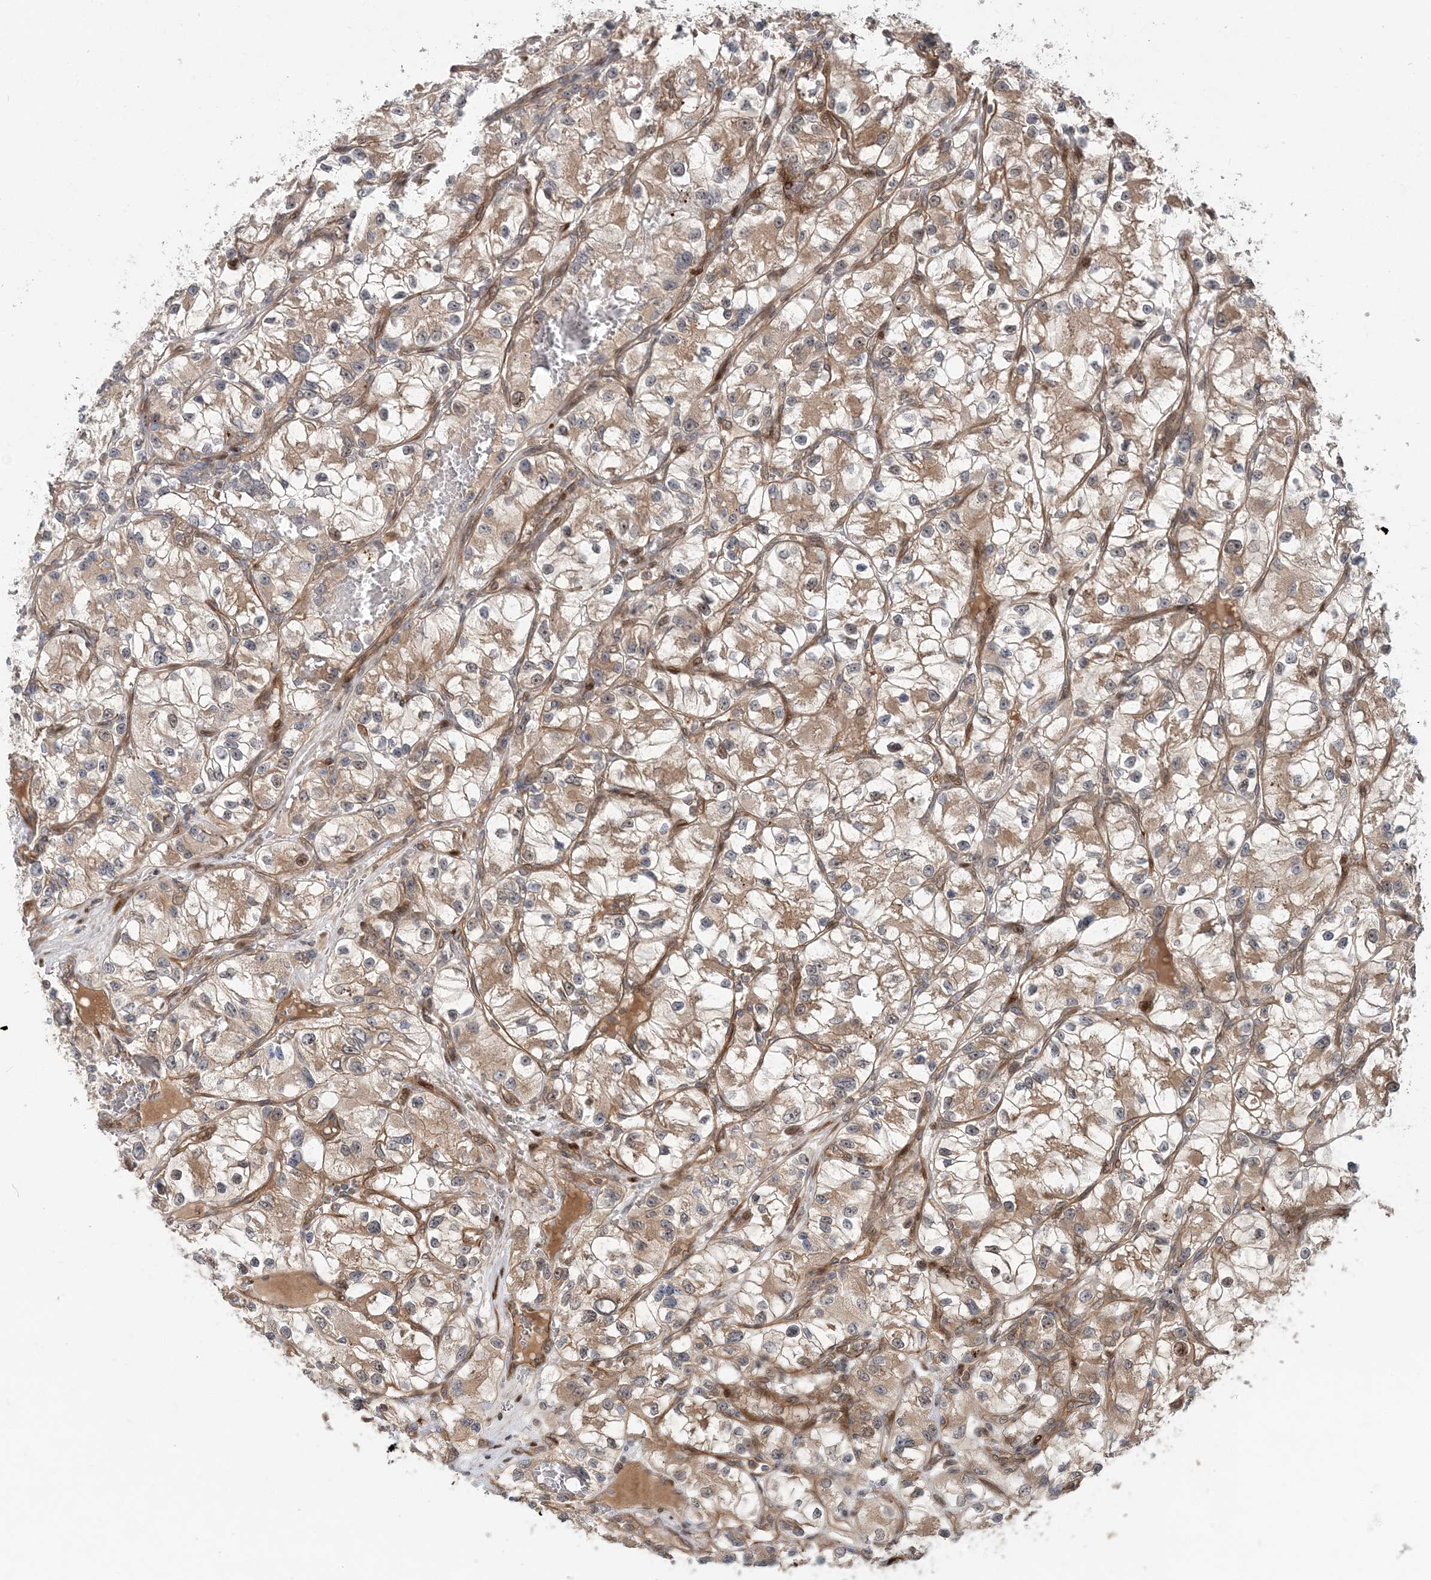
{"staining": {"intensity": "moderate", "quantity": ">75%", "location": "cytoplasmic/membranous"}, "tissue": "renal cancer", "cell_type": "Tumor cells", "image_type": "cancer", "snomed": [{"axis": "morphology", "description": "Adenocarcinoma, NOS"}, {"axis": "topography", "description": "Kidney"}], "caption": "The immunohistochemical stain shows moderate cytoplasmic/membranous positivity in tumor cells of renal adenocarcinoma tissue.", "gene": "GEMIN5", "patient": {"sex": "female", "age": 57}}